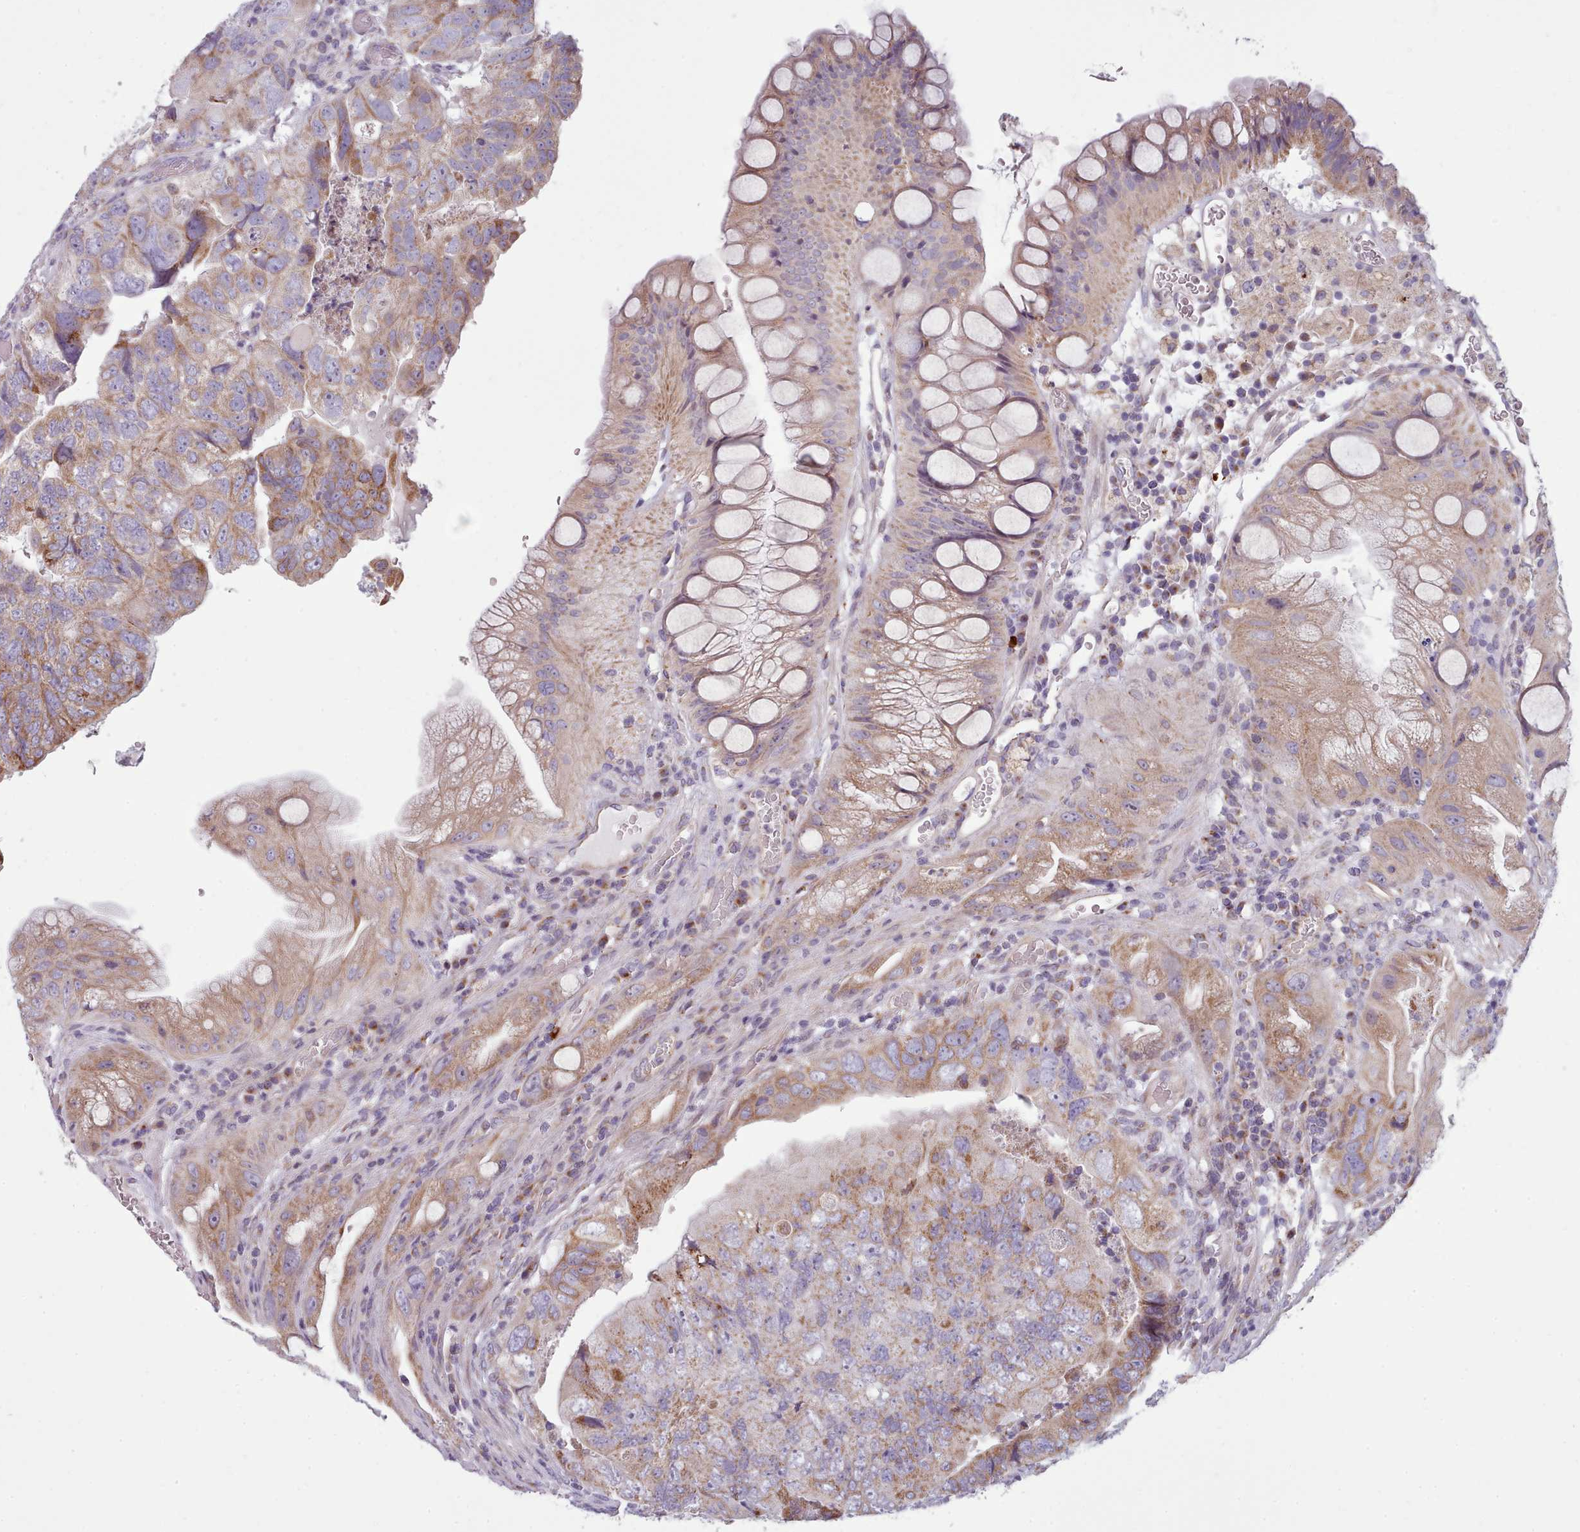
{"staining": {"intensity": "moderate", "quantity": "25%-75%", "location": "cytoplasmic/membranous"}, "tissue": "colorectal cancer", "cell_type": "Tumor cells", "image_type": "cancer", "snomed": [{"axis": "morphology", "description": "Adenocarcinoma, NOS"}, {"axis": "topography", "description": "Rectum"}], "caption": "There is medium levels of moderate cytoplasmic/membranous expression in tumor cells of colorectal adenocarcinoma, as demonstrated by immunohistochemical staining (brown color).", "gene": "SLC52A3", "patient": {"sex": "male", "age": 63}}